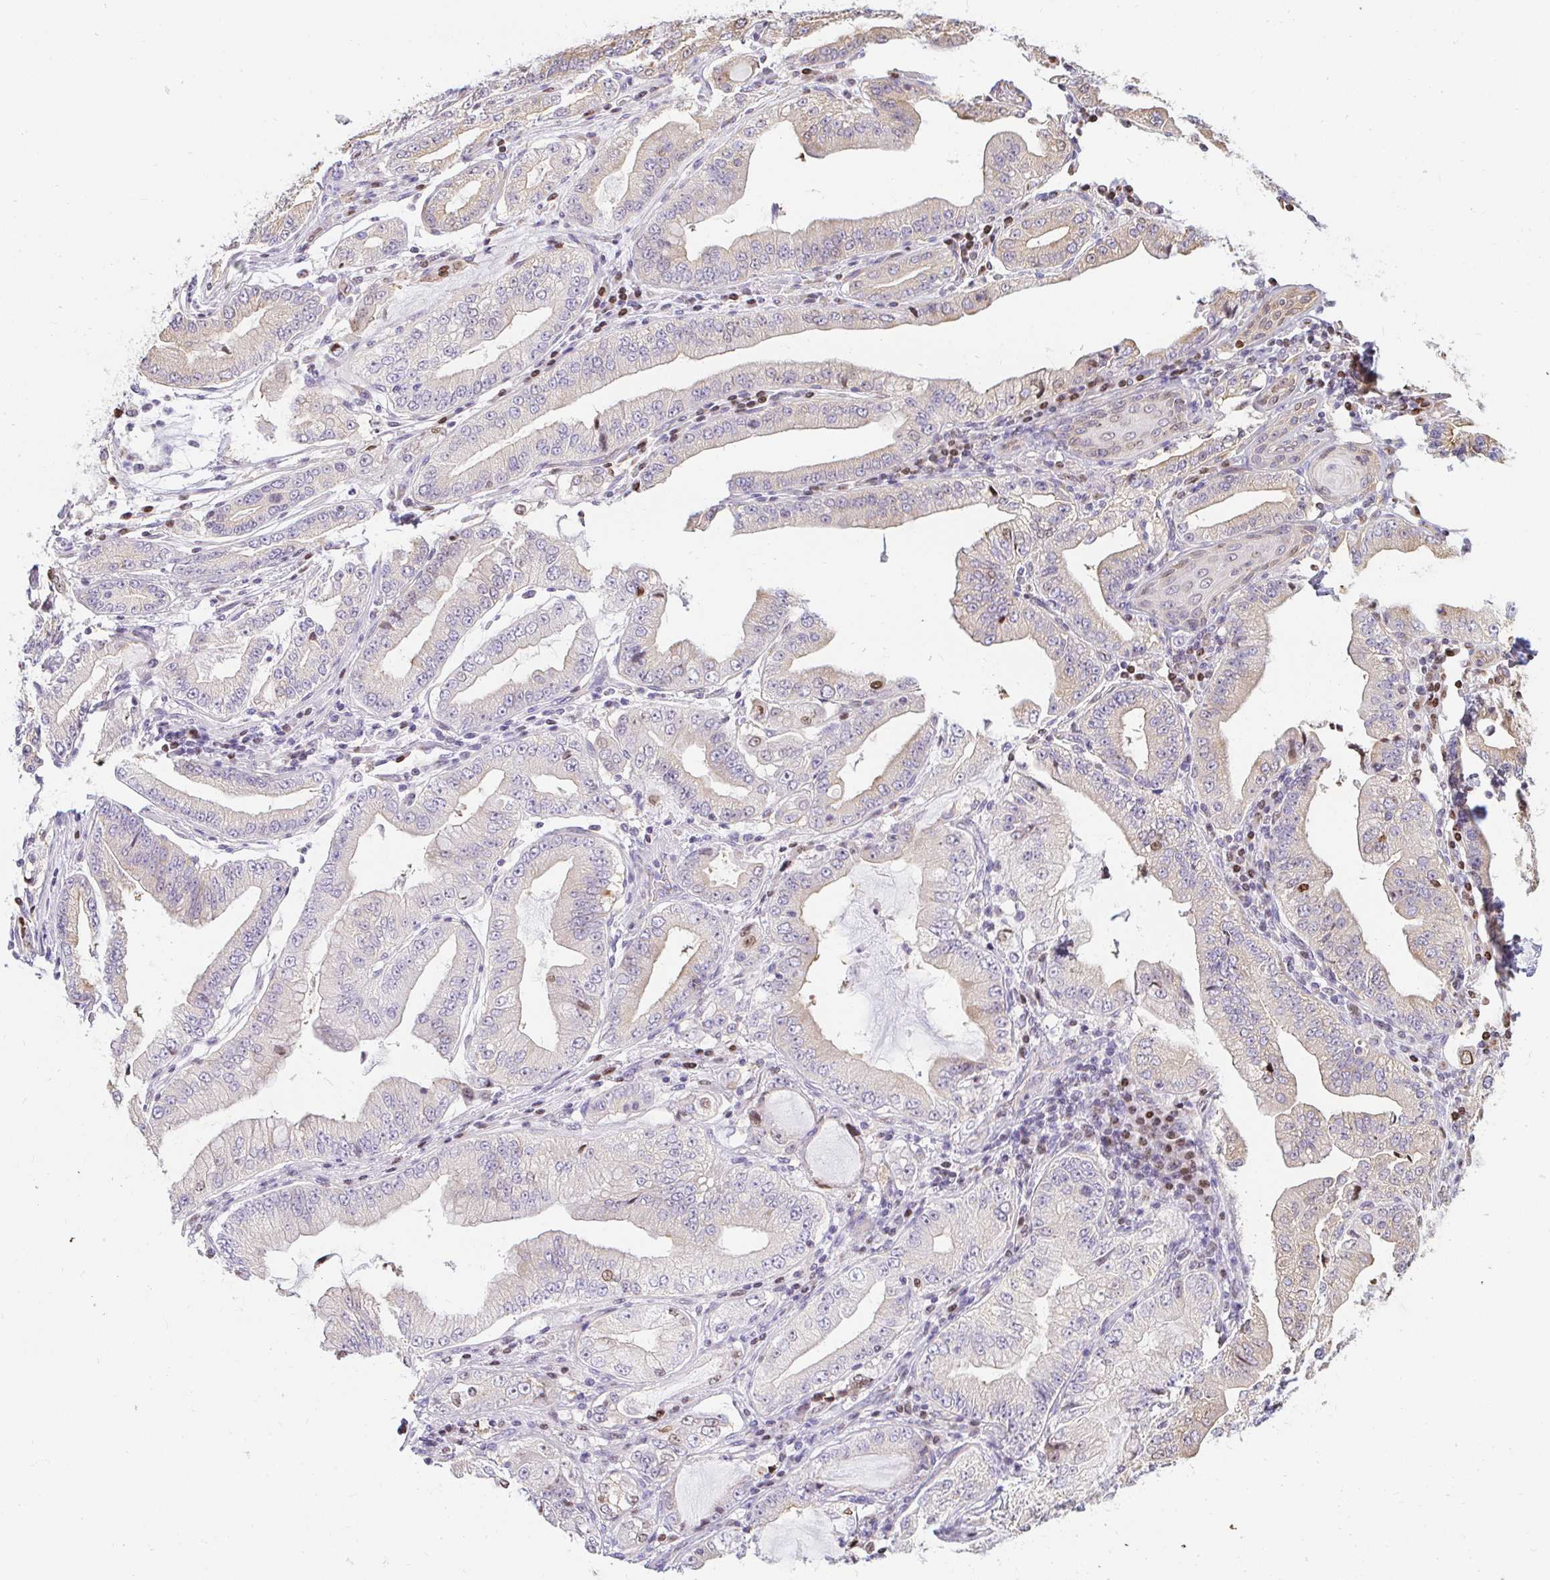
{"staining": {"intensity": "weak", "quantity": "25%-75%", "location": "cytoplasmic/membranous"}, "tissue": "stomach cancer", "cell_type": "Tumor cells", "image_type": "cancer", "snomed": [{"axis": "morphology", "description": "Adenocarcinoma, NOS"}, {"axis": "topography", "description": "Stomach, upper"}], "caption": "Stomach adenocarcinoma was stained to show a protein in brown. There is low levels of weak cytoplasmic/membranous expression in approximately 25%-75% of tumor cells.", "gene": "CAPSL", "patient": {"sex": "female", "age": 74}}